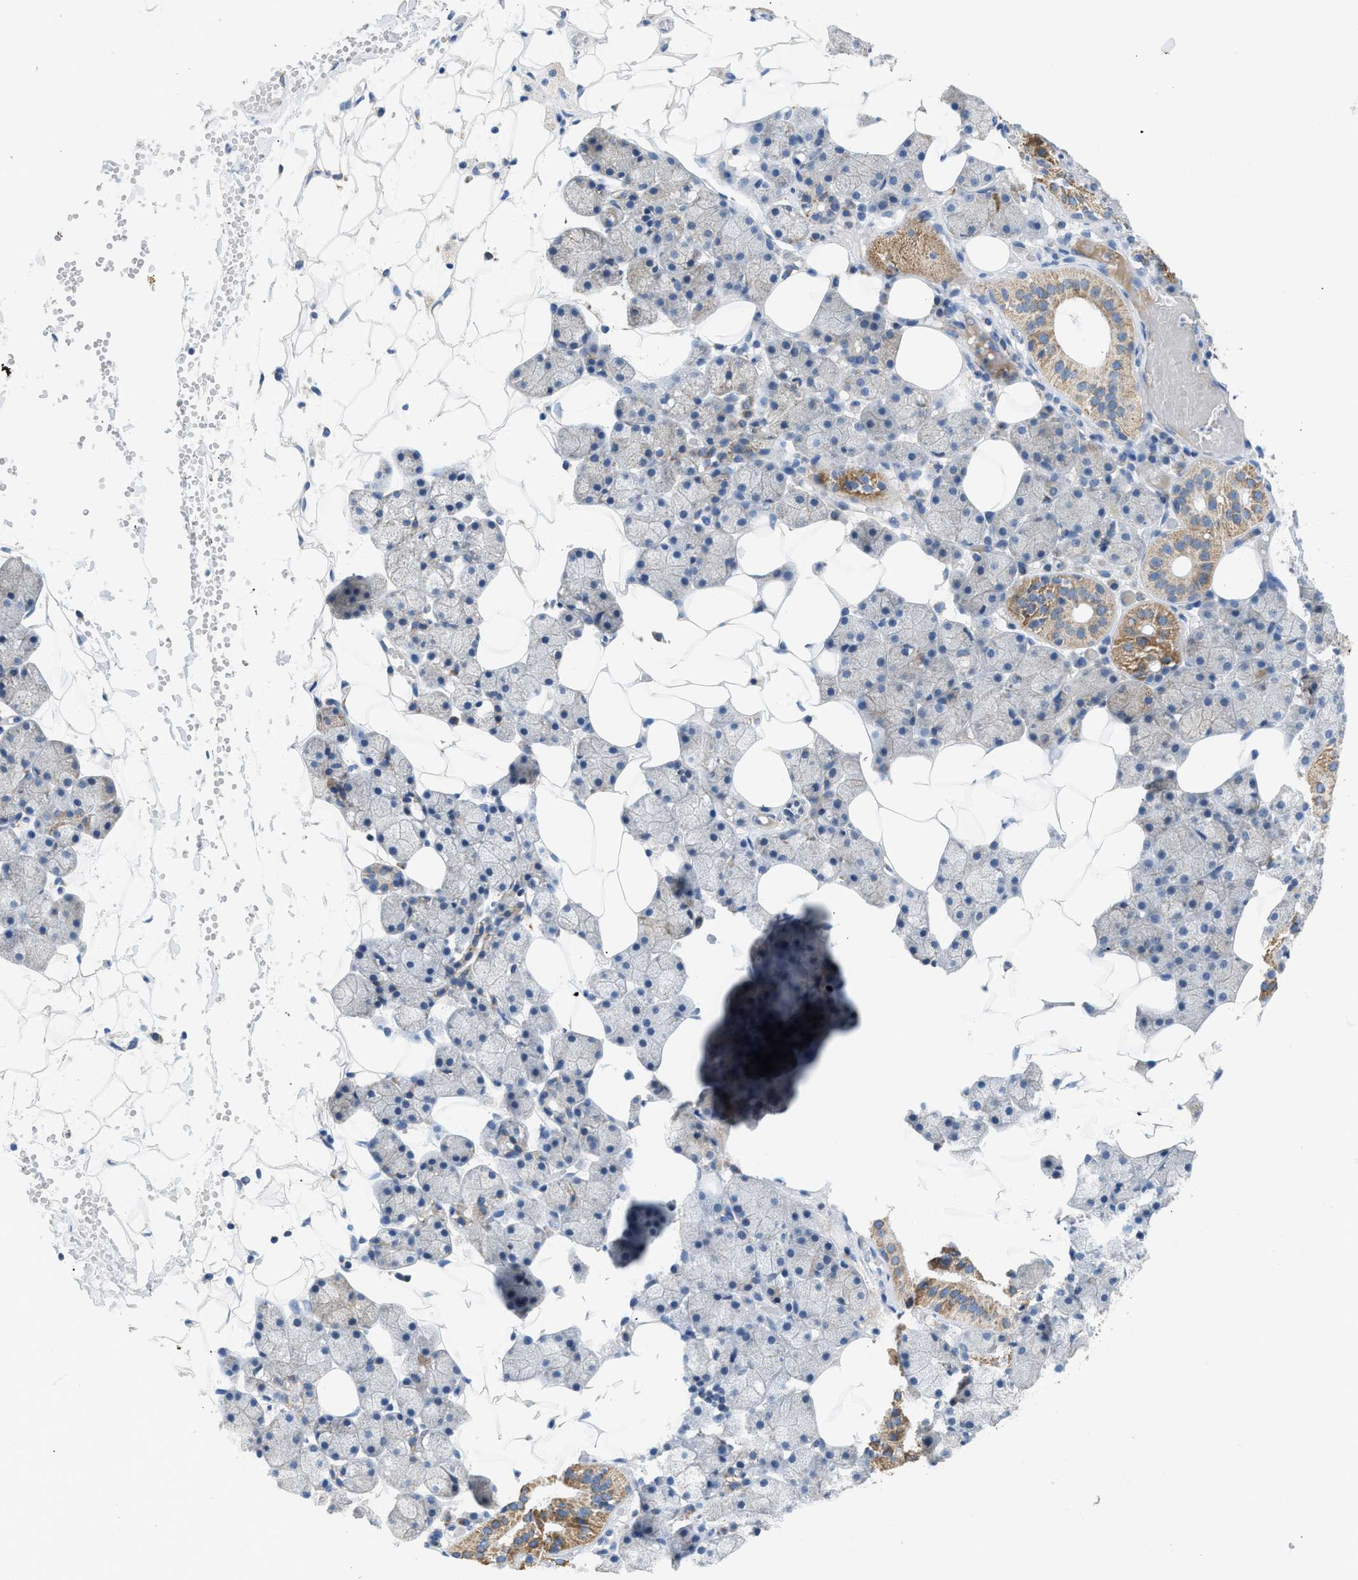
{"staining": {"intensity": "moderate", "quantity": "<25%", "location": "cytoplasmic/membranous"}, "tissue": "salivary gland", "cell_type": "Glandular cells", "image_type": "normal", "snomed": [{"axis": "morphology", "description": "Normal tissue, NOS"}, {"axis": "topography", "description": "Salivary gland"}], "caption": "Moderate cytoplasmic/membranous positivity is seen in approximately <25% of glandular cells in unremarkable salivary gland.", "gene": "GOT2", "patient": {"sex": "female", "age": 33}}